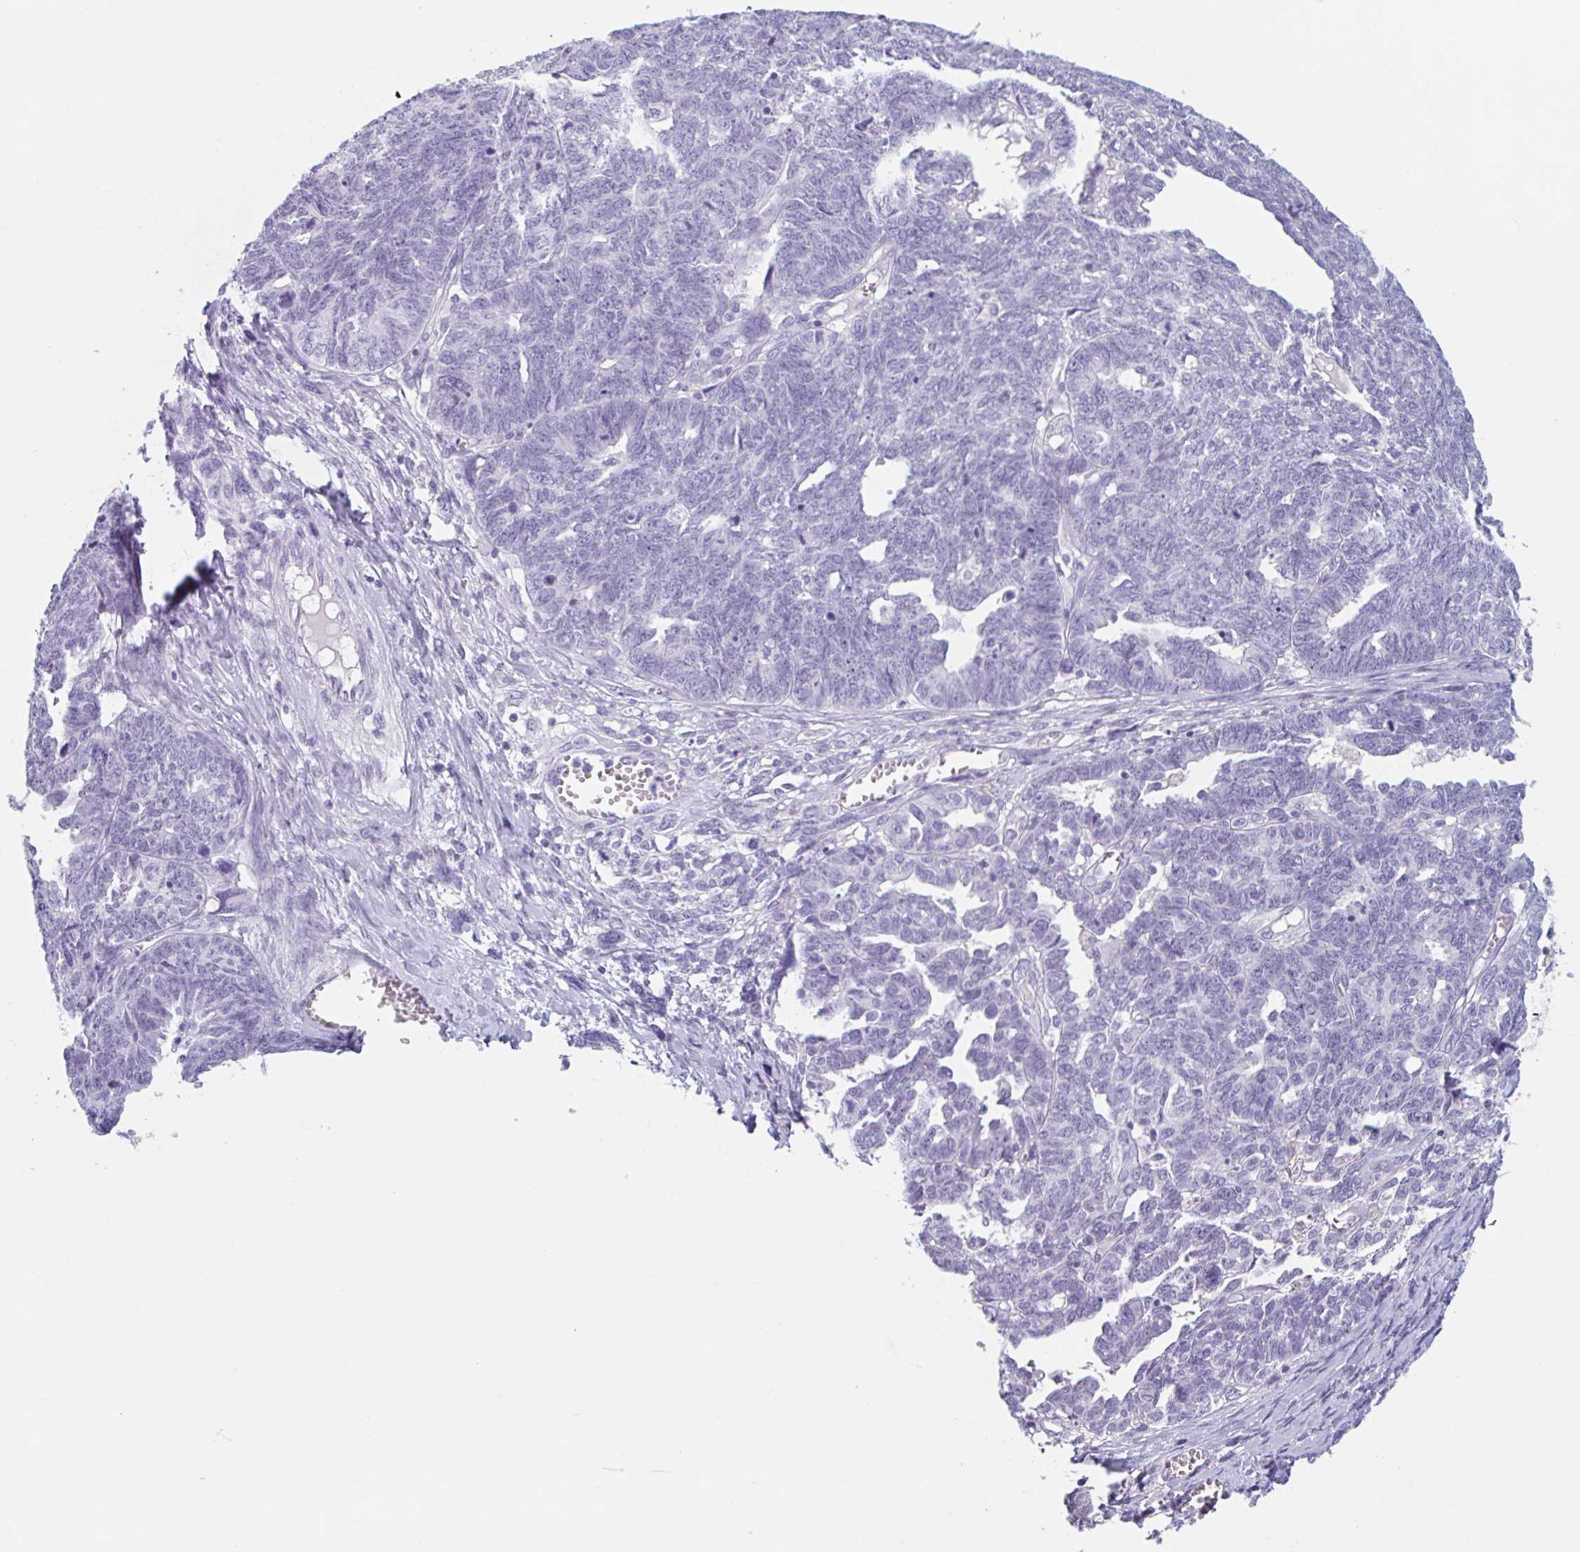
{"staining": {"intensity": "negative", "quantity": "none", "location": "none"}, "tissue": "ovarian cancer", "cell_type": "Tumor cells", "image_type": "cancer", "snomed": [{"axis": "morphology", "description": "Cystadenocarcinoma, serous, NOS"}, {"axis": "topography", "description": "Ovary"}], "caption": "Immunohistochemistry of ovarian serous cystadenocarcinoma displays no positivity in tumor cells. The staining was performed using DAB to visualize the protein expression in brown, while the nuclei were stained in blue with hematoxylin (Magnification: 20x).", "gene": "EMC4", "patient": {"sex": "female", "age": 79}}